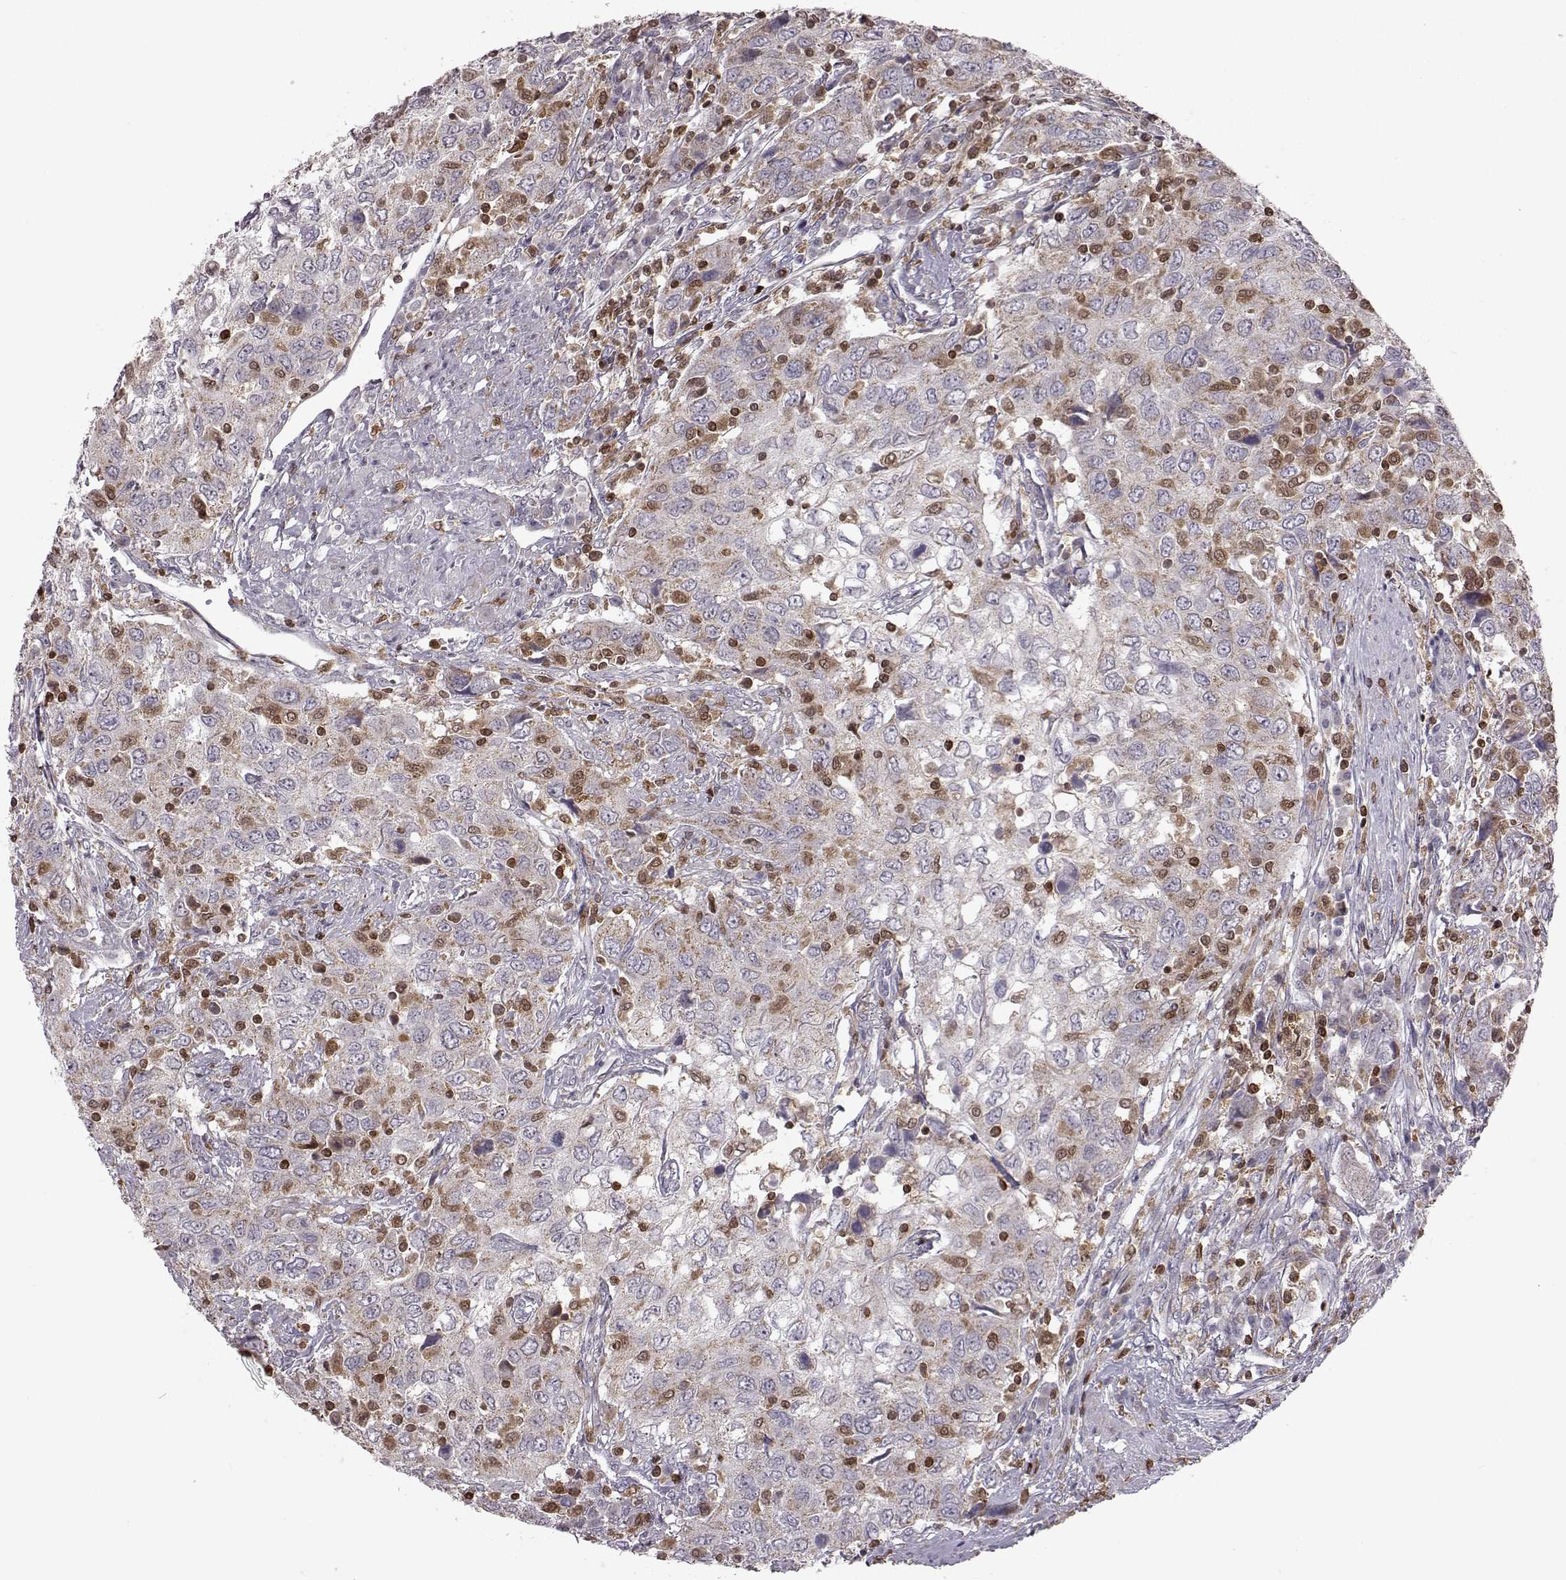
{"staining": {"intensity": "negative", "quantity": "none", "location": "none"}, "tissue": "urothelial cancer", "cell_type": "Tumor cells", "image_type": "cancer", "snomed": [{"axis": "morphology", "description": "Urothelial carcinoma, High grade"}, {"axis": "topography", "description": "Urinary bladder"}], "caption": "DAB (3,3'-diaminobenzidine) immunohistochemical staining of urothelial cancer demonstrates no significant positivity in tumor cells.", "gene": "DOK2", "patient": {"sex": "male", "age": 76}}